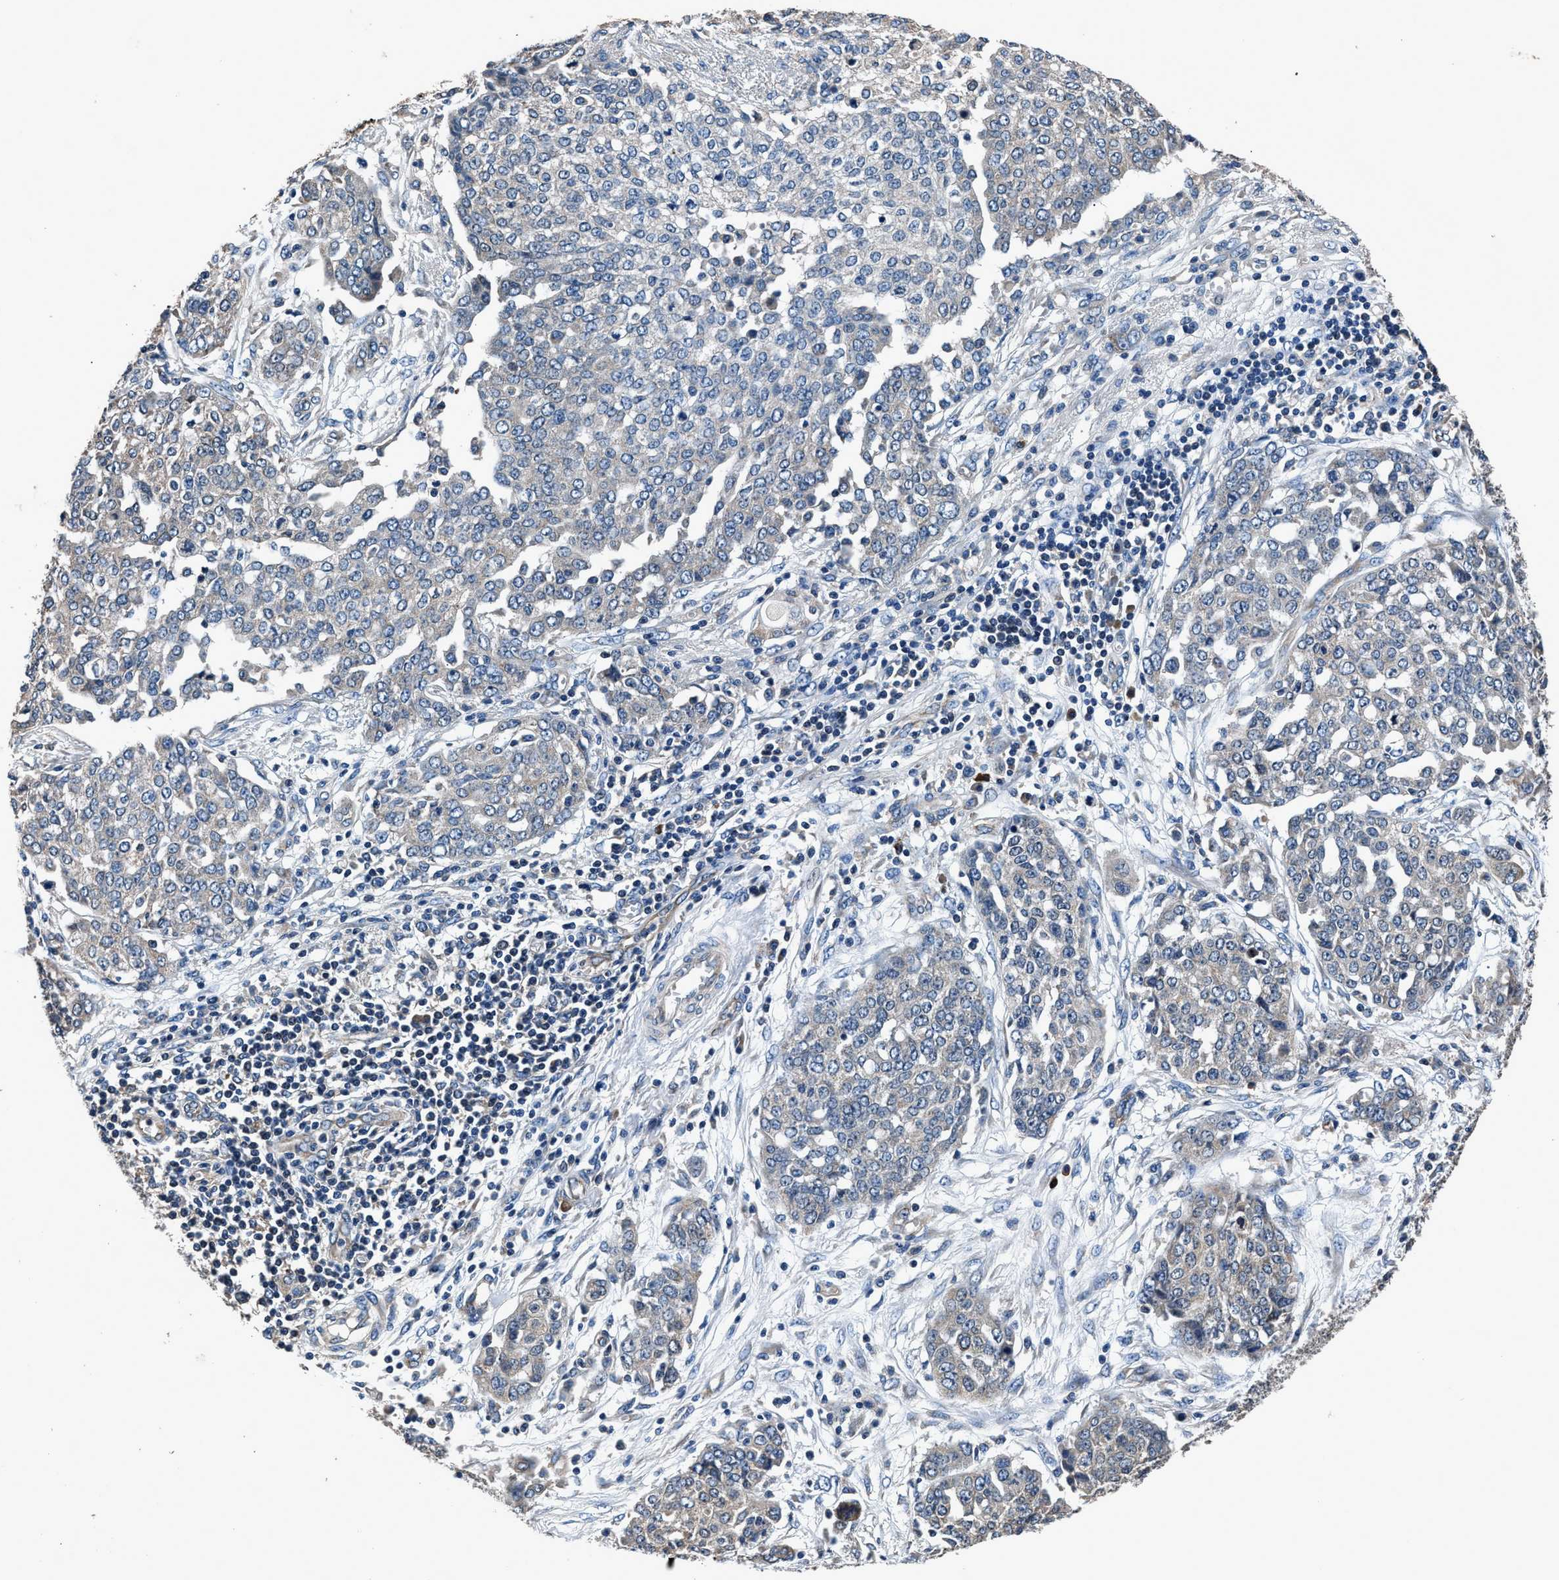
{"staining": {"intensity": "negative", "quantity": "none", "location": "none"}, "tissue": "ovarian cancer", "cell_type": "Tumor cells", "image_type": "cancer", "snomed": [{"axis": "morphology", "description": "Cystadenocarcinoma, serous, NOS"}, {"axis": "topography", "description": "Soft tissue"}, {"axis": "topography", "description": "Ovary"}], "caption": "Ovarian cancer (serous cystadenocarcinoma) stained for a protein using IHC demonstrates no staining tumor cells.", "gene": "DHRS7B", "patient": {"sex": "female", "age": 57}}